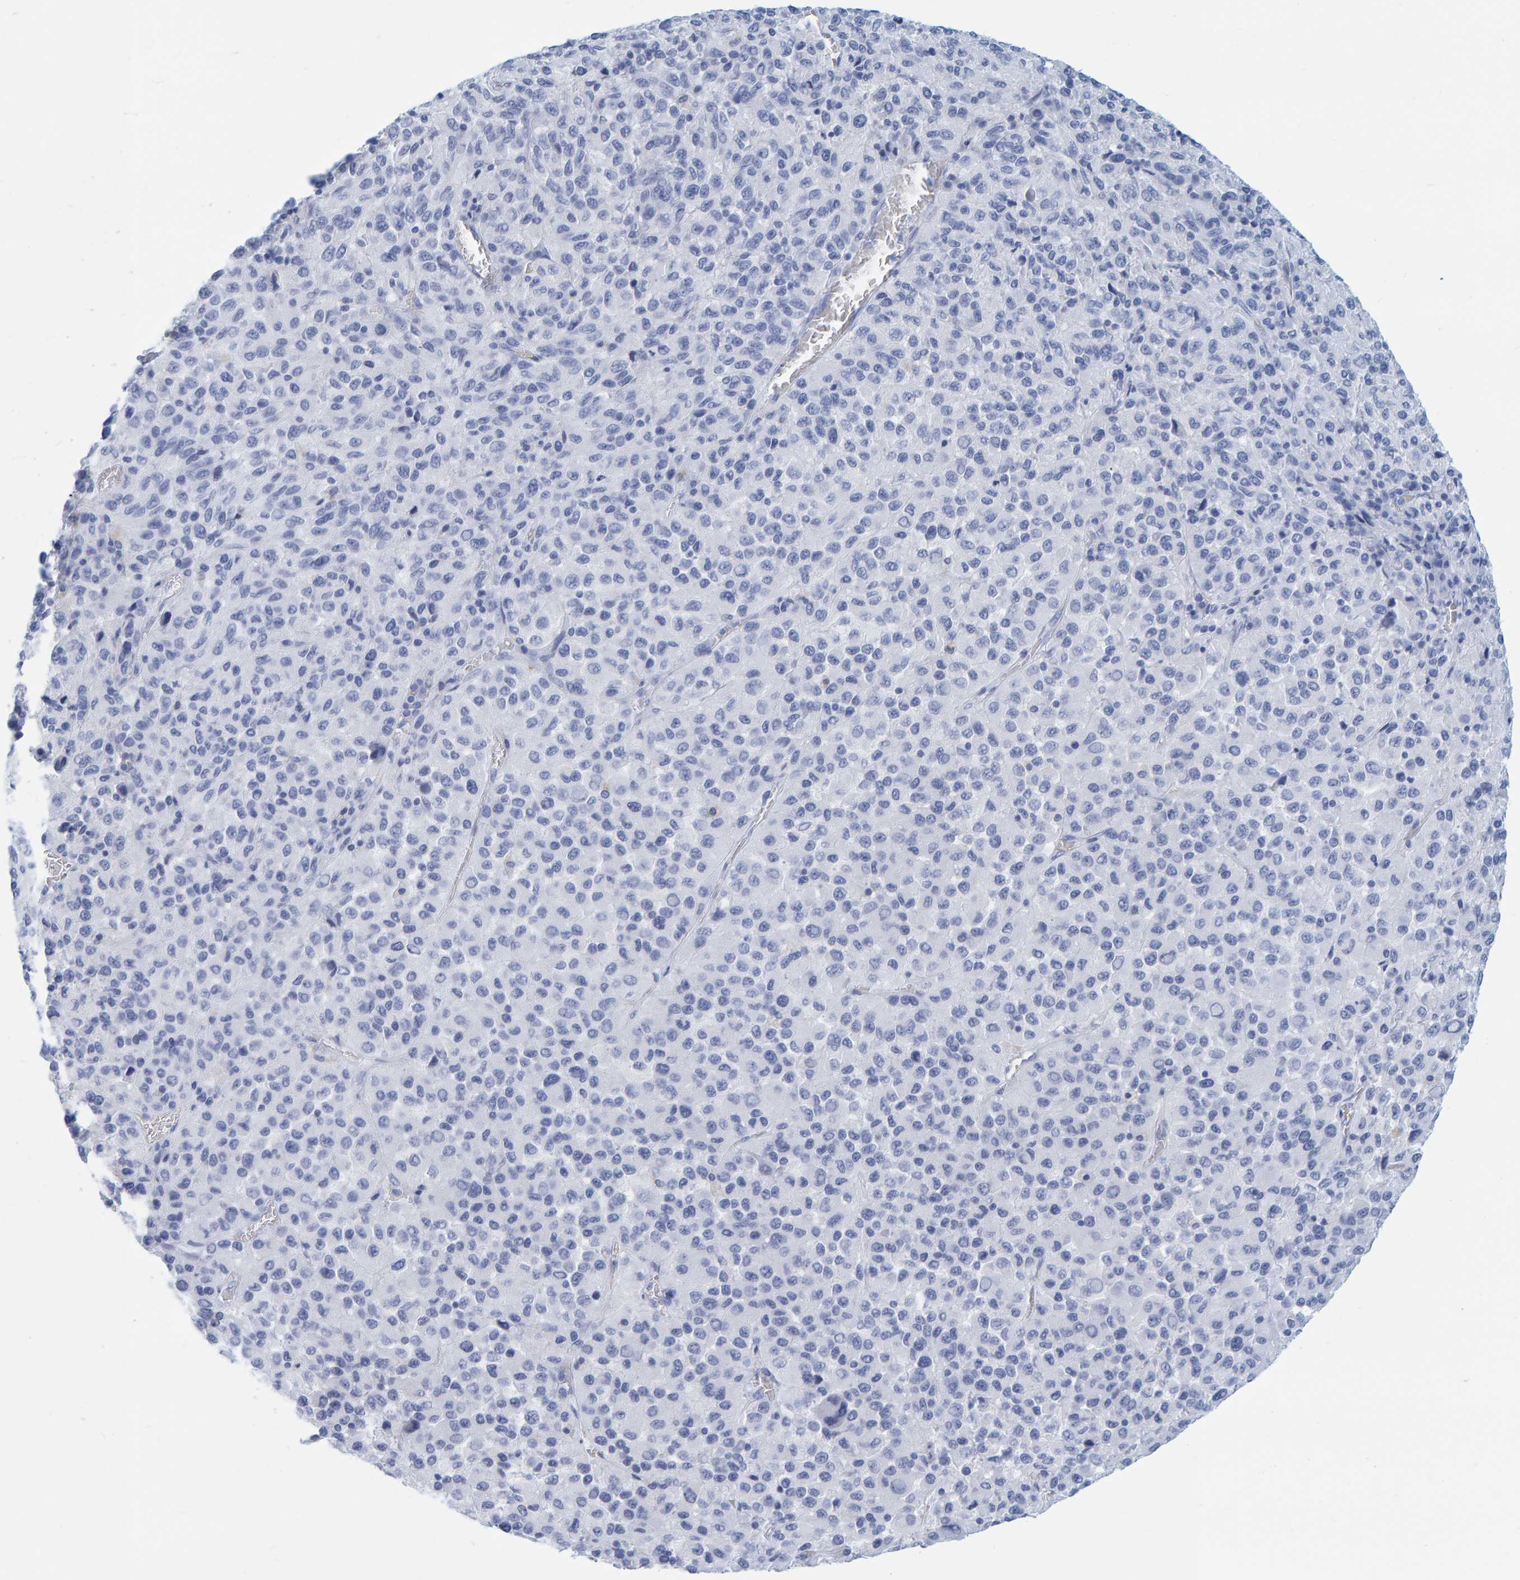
{"staining": {"intensity": "negative", "quantity": "none", "location": "none"}, "tissue": "melanoma", "cell_type": "Tumor cells", "image_type": "cancer", "snomed": [{"axis": "morphology", "description": "Malignant melanoma, Metastatic site"}, {"axis": "topography", "description": "Lung"}], "caption": "Immunohistochemical staining of human malignant melanoma (metastatic site) exhibits no significant positivity in tumor cells. (Stains: DAB IHC with hematoxylin counter stain, Microscopy: brightfield microscopy at high magnification).", "gene": "SFTPC", "patient": {"sex": "male", "age": 64}}